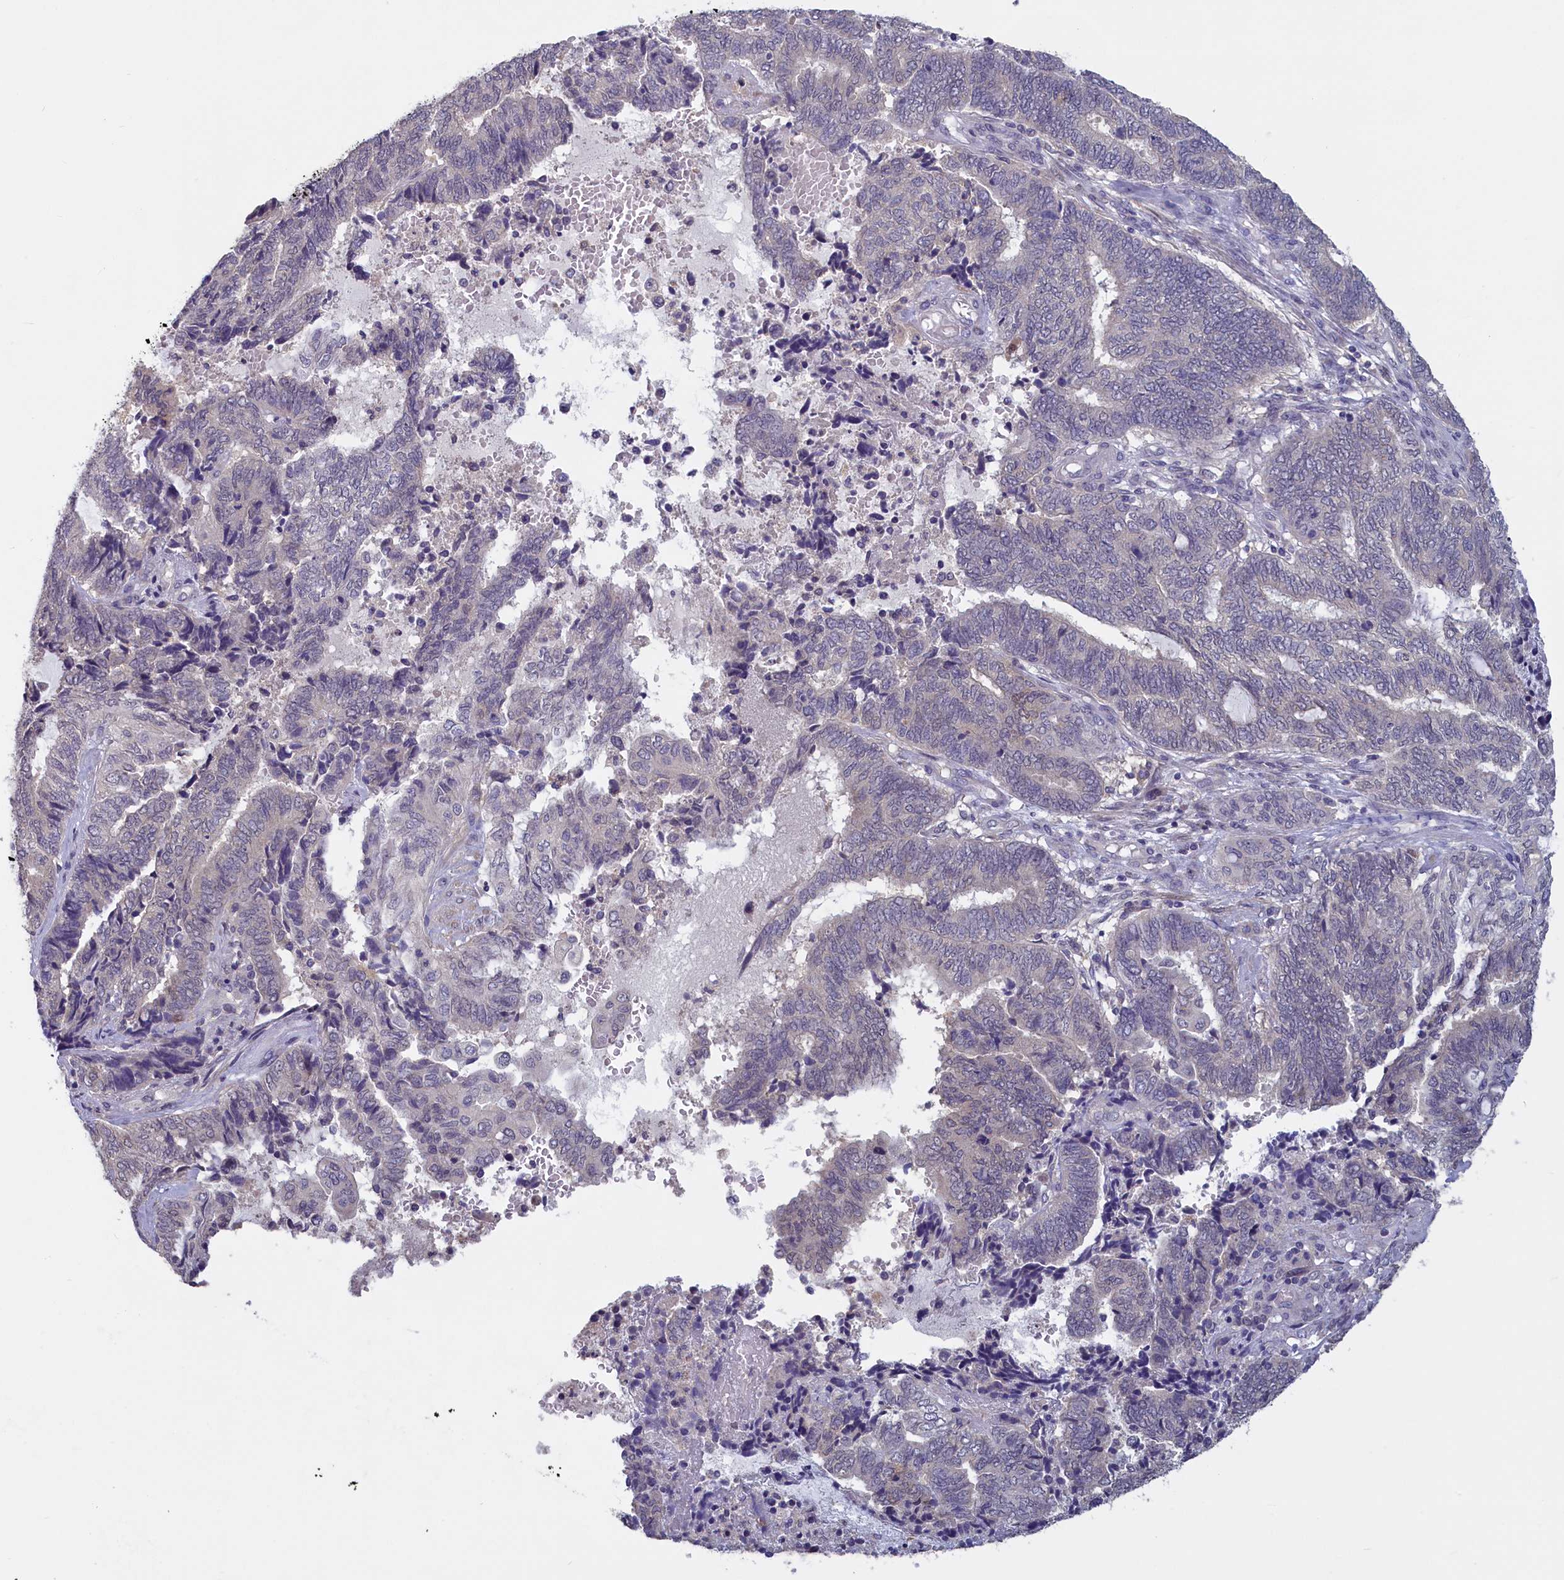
{"staining": {"intensity": "negative", "quantity": "none", "location": "none"}, "tissue": "endometrial cancer", "cell_type": "Tumor cells", "image_type": "cancer", "snomed": [{"axis": "morphology", "description": "Adenocarcinoma, NOS"}, {"axis": "topography", "description": "Uterus"}, {"axis": "topography", "description": "Endometrium"}], "caption": "An image of endometrial adenocarcinoma stained for a protein shows no brown staining in tumor cells.", "gene": "UCHL3", "patient": {"sex": "female", "age": 70}}